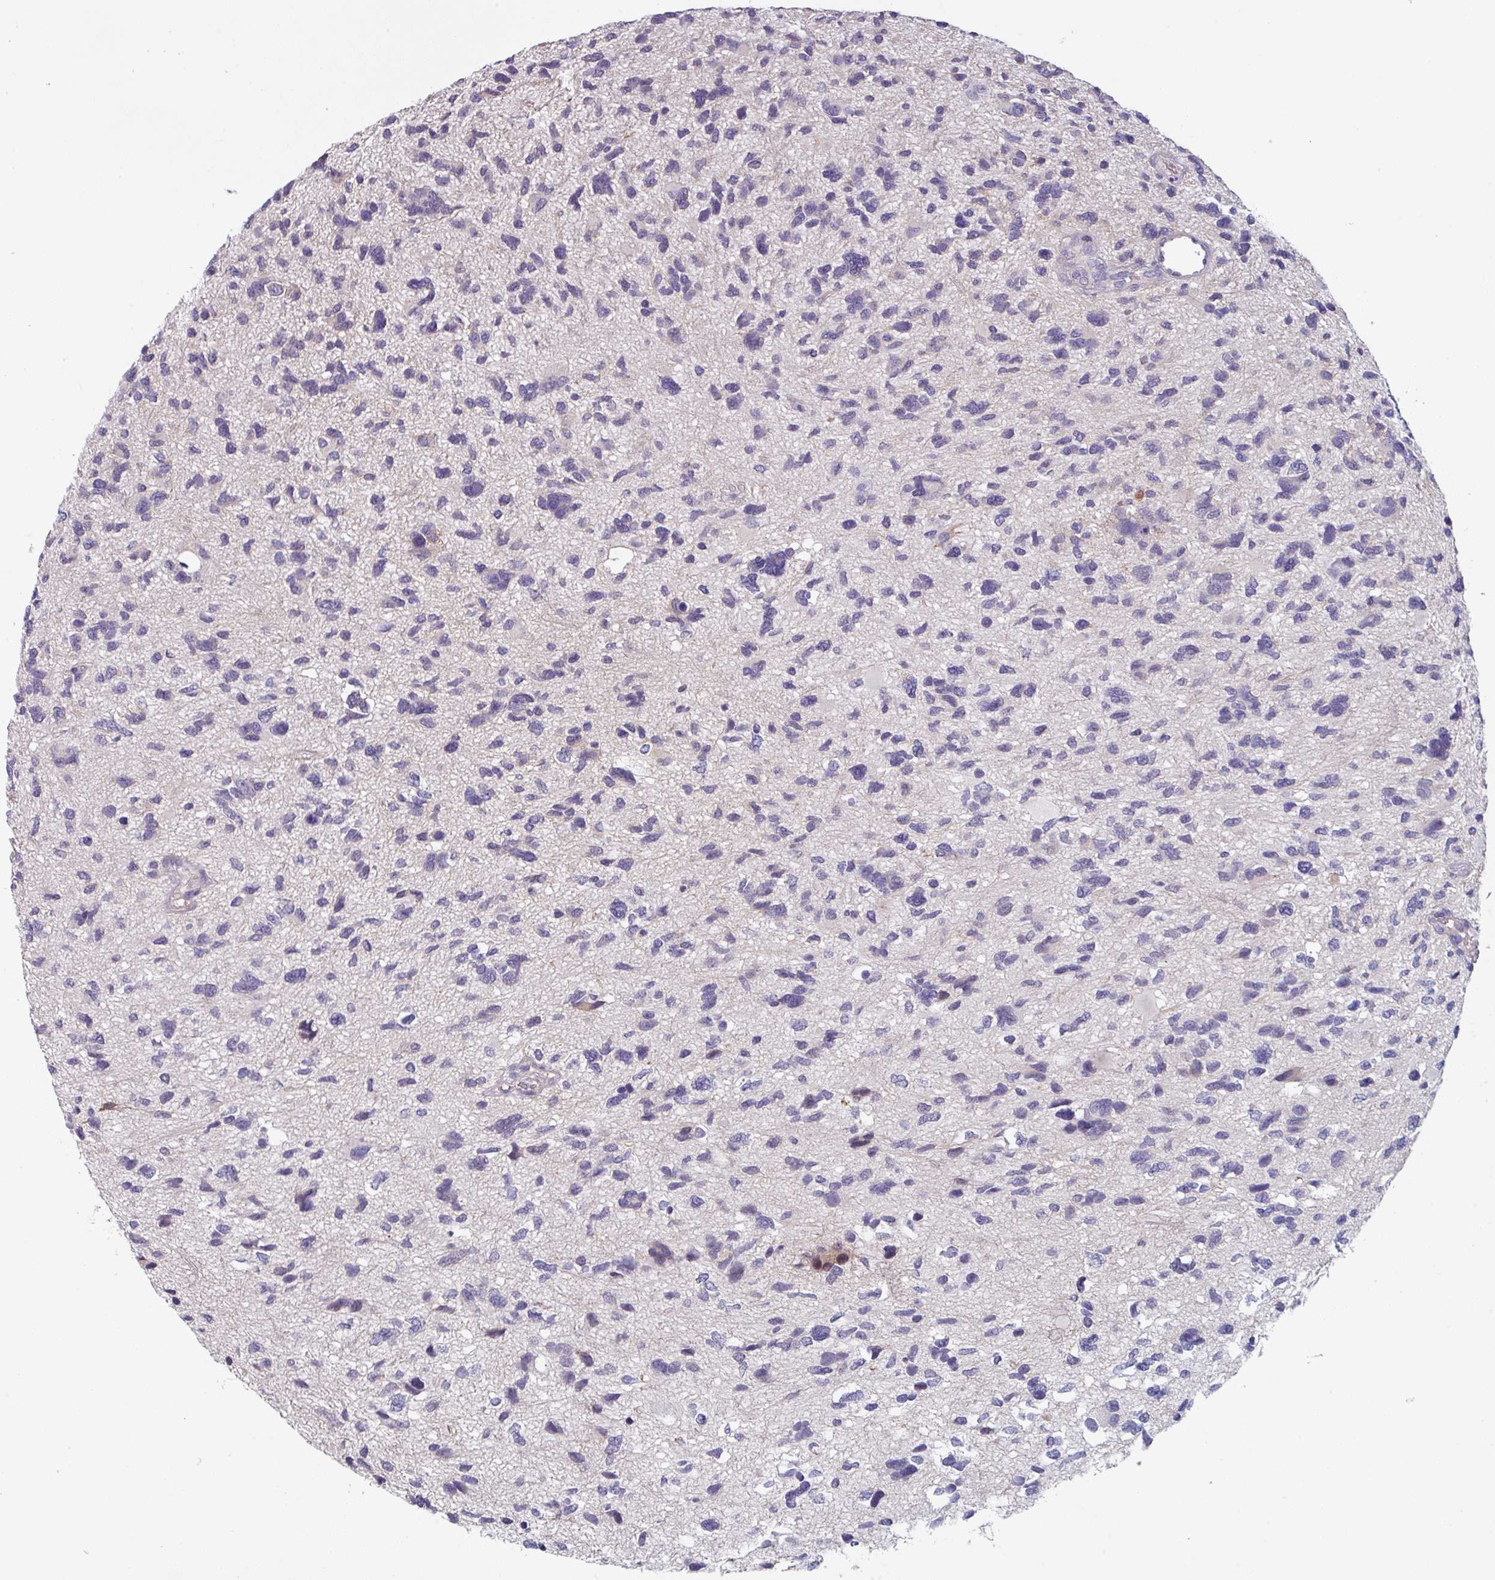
{"staining": {"intensity": "negative", "quantity": "none", "location": "none"}, "tissue": "glioma", "cell_type": "Tumor cells", "image_type": "cancer", "snomed": [{"axis": "morphology", "description": "Glioma, malignant, High grade"}, {"axis": "topography", "description": "Brain"}], "caption": "Immunohistochemical staining of malignant glioma (high-grade) demonstrates no significant positivity in tumor cells.", "gene": "TMEM132A", "patient": {"sex": "female", "age": 11}}